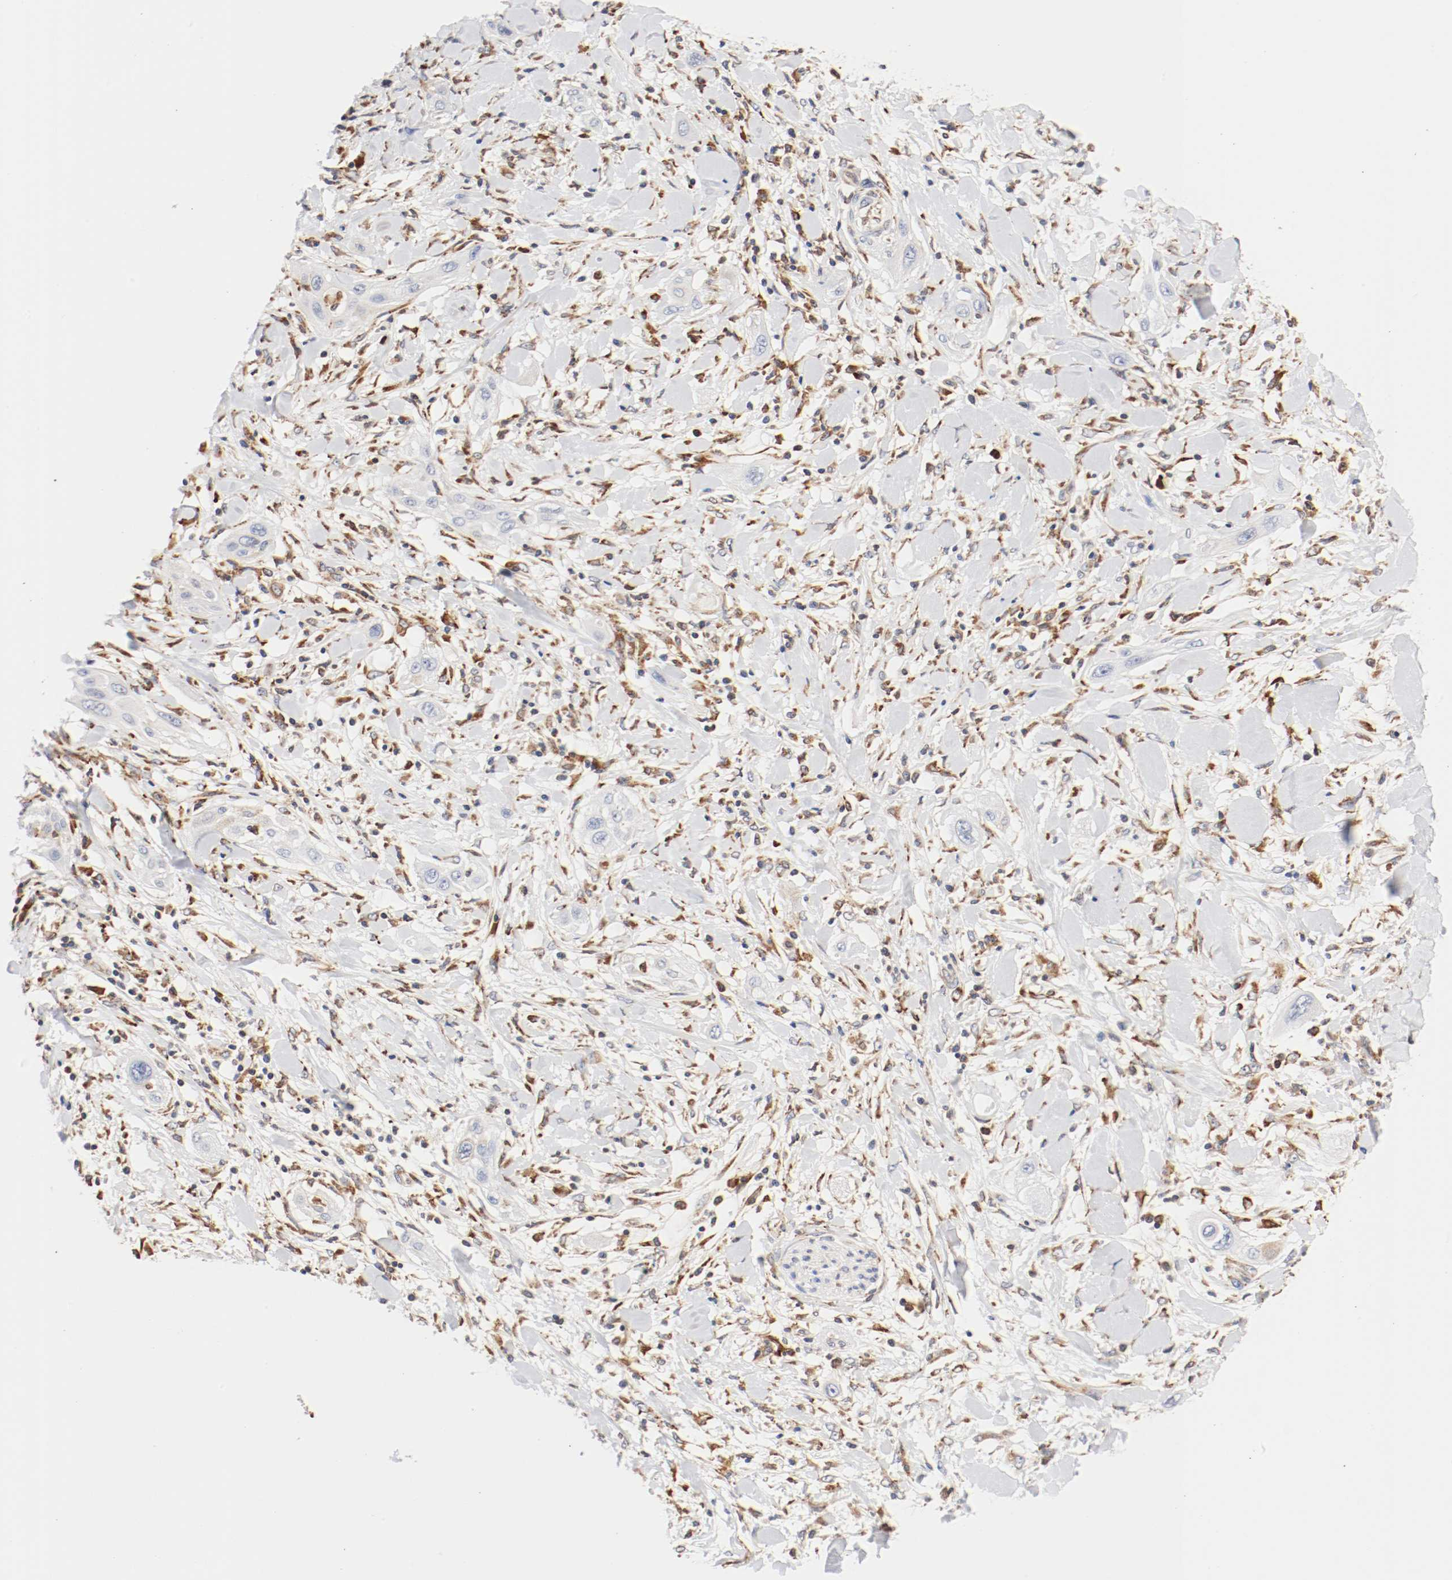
{"staining": {"intensity": "negative", "quantity": "none", "location": "none"}, "tissue": "lung cancer", "cell_type": "Tumor cells", "image_type": "cancer", "snomed": [{"axis": "morphology", "description": "Squamous cell carcinoma, NOS"}, {"axis": "topography", "description": "Lung"}], "caption": "The photomicrograph displays no staining of tumor cells in lung cancer.", "gene": "PDPK1", "patient": {"sex": "female", "age": 47}}